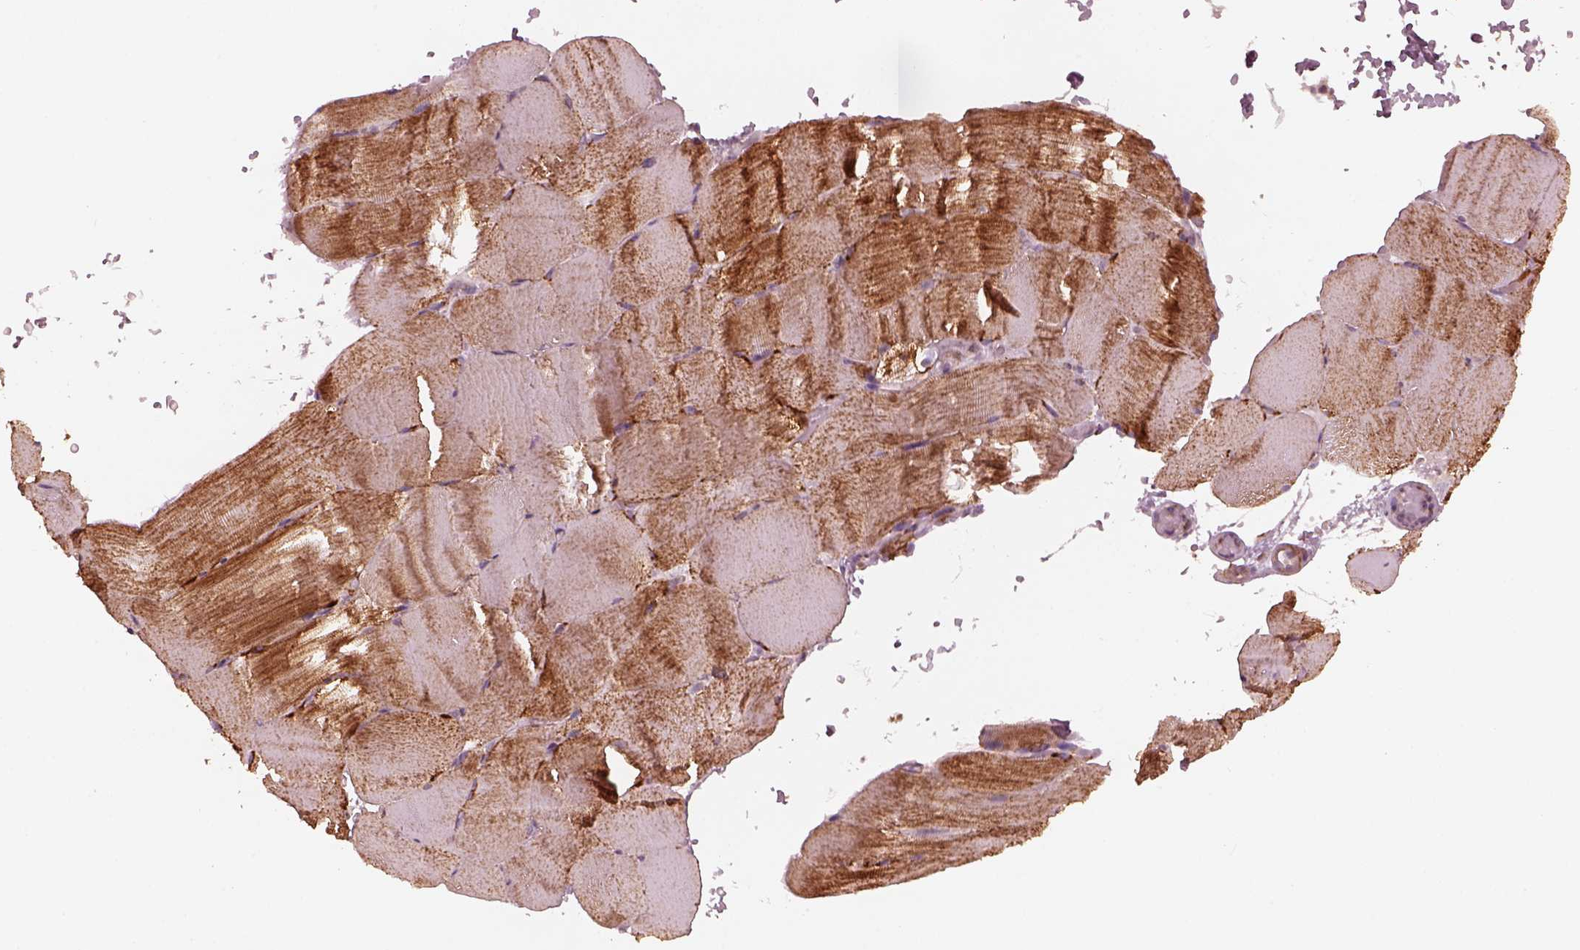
{"staining": {"intensity": "moderate", "quantity": "25%-75%", "location": "cytoplasmic/membranous"}, "tissue": "skeletal muscle", "cell_type": "Myocytes", "image_type": "normal", "snomed": [{"axis": "morphology", "description": "Normal tissue, NOS"}, {"axis": "topography", "description": "Skeletal muscle"}], "caption": "Immunohistochemical staining of unremarkable skeletal muscle shows moderate cytoplasmic/membranous protein positivity in about 25%-75% of myocytes. (DAB (3,3'-diaminobenzidine) = brown stain, brightfield microscopy at high magnification).", "gene": "NDUFB10", "patient": {"sex": "female", "age": 37}}